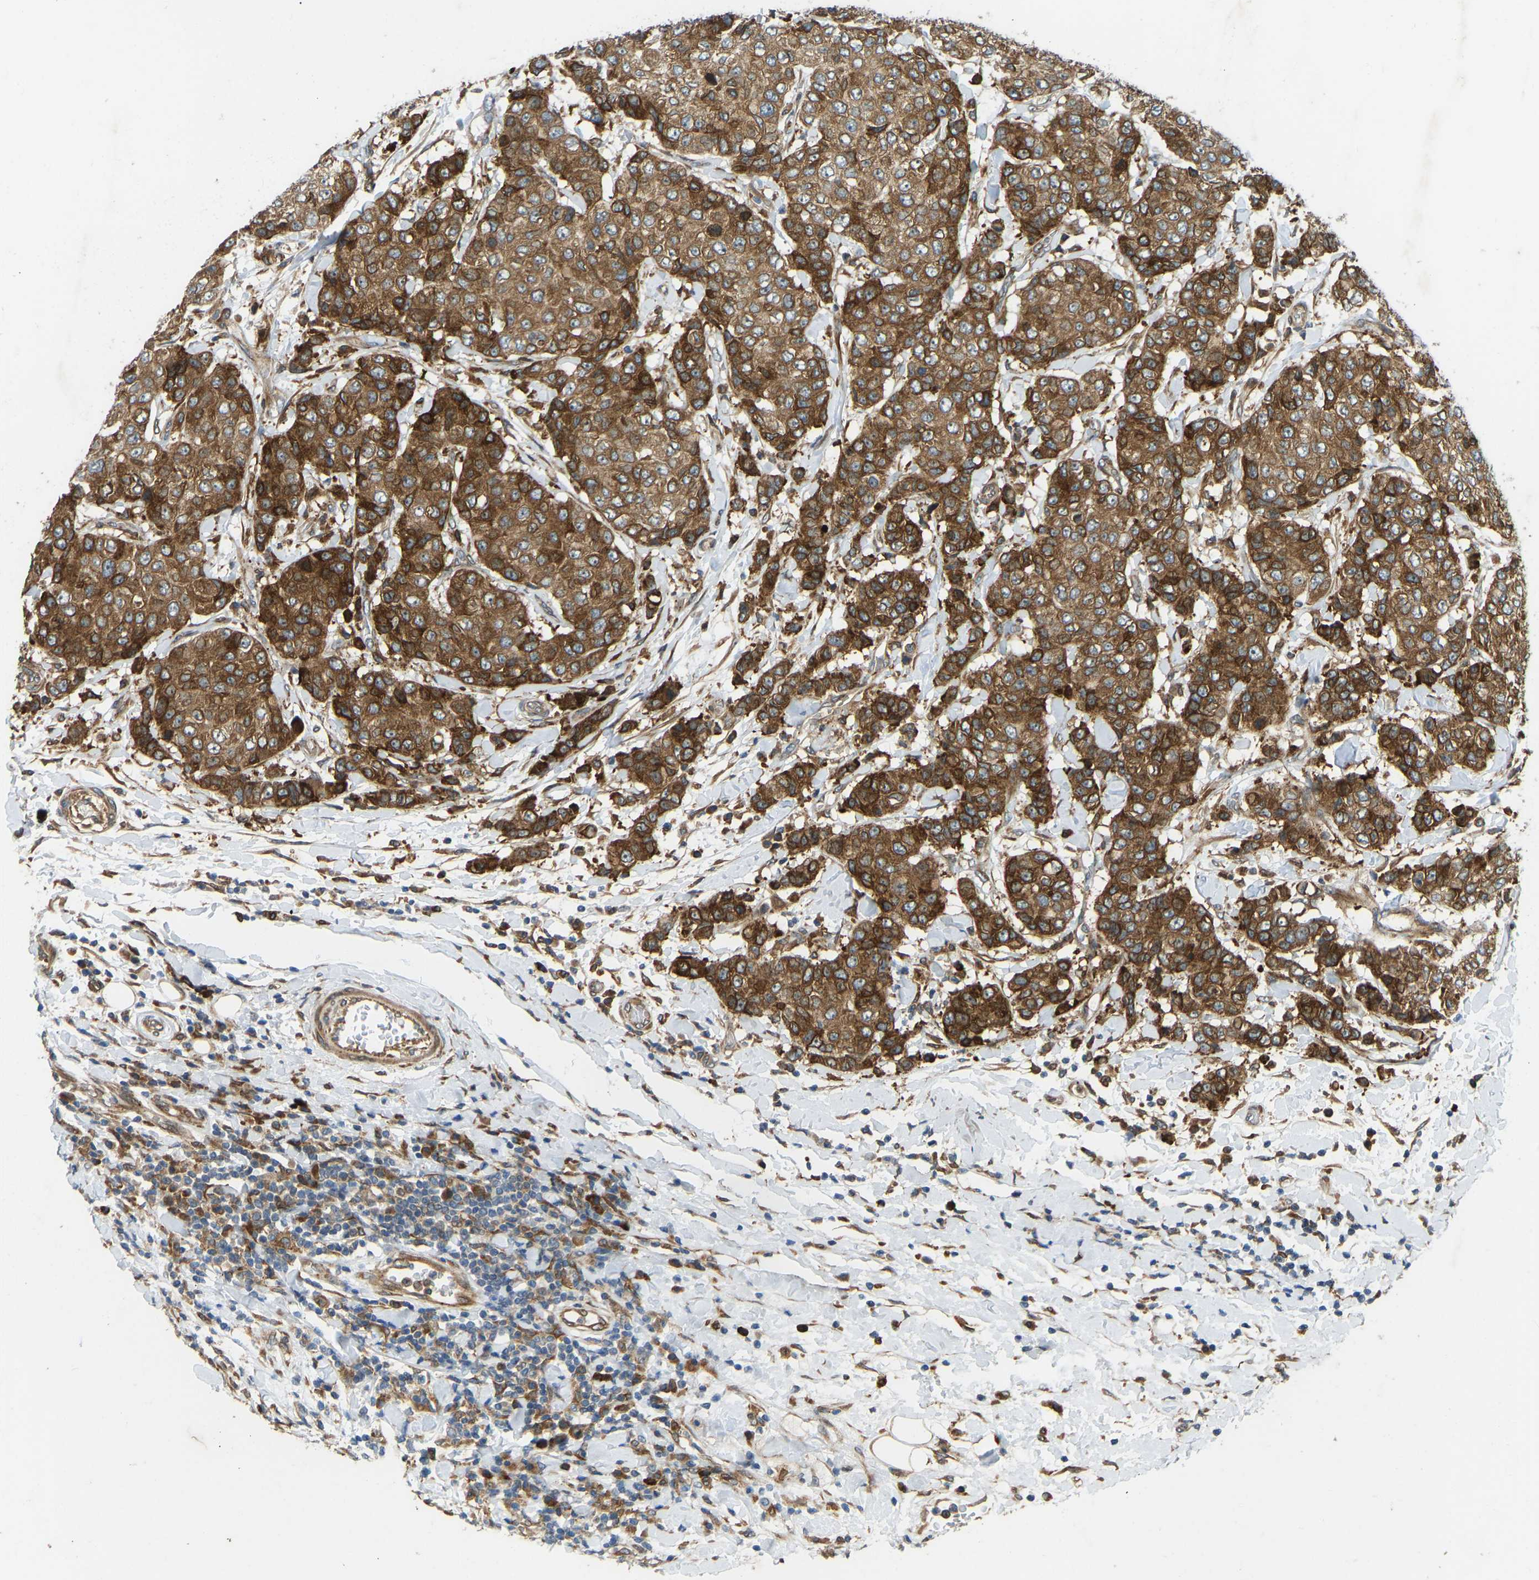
{"staining": {"intensity": "strong", "quantity": ">75%", "location": "cytoplasmic/membranous"}, "tissue": "breast cancer", "cell_type": "Tumor cells", "image_type": "cancer", "snomed": [{"axis": "morphology", "description": "Duct carcinoma"}, {"axis": "topography", "description": "Breast"}], "caption": "Brown immunohistochemical staining in human breast cancer (intraductal carcinoma) demonstrates strong cytoplasmic/membranous expression in approximately >75% of tumor cells.", "gene": "OS9", "patient": {"sex": "female", "age": 27}}